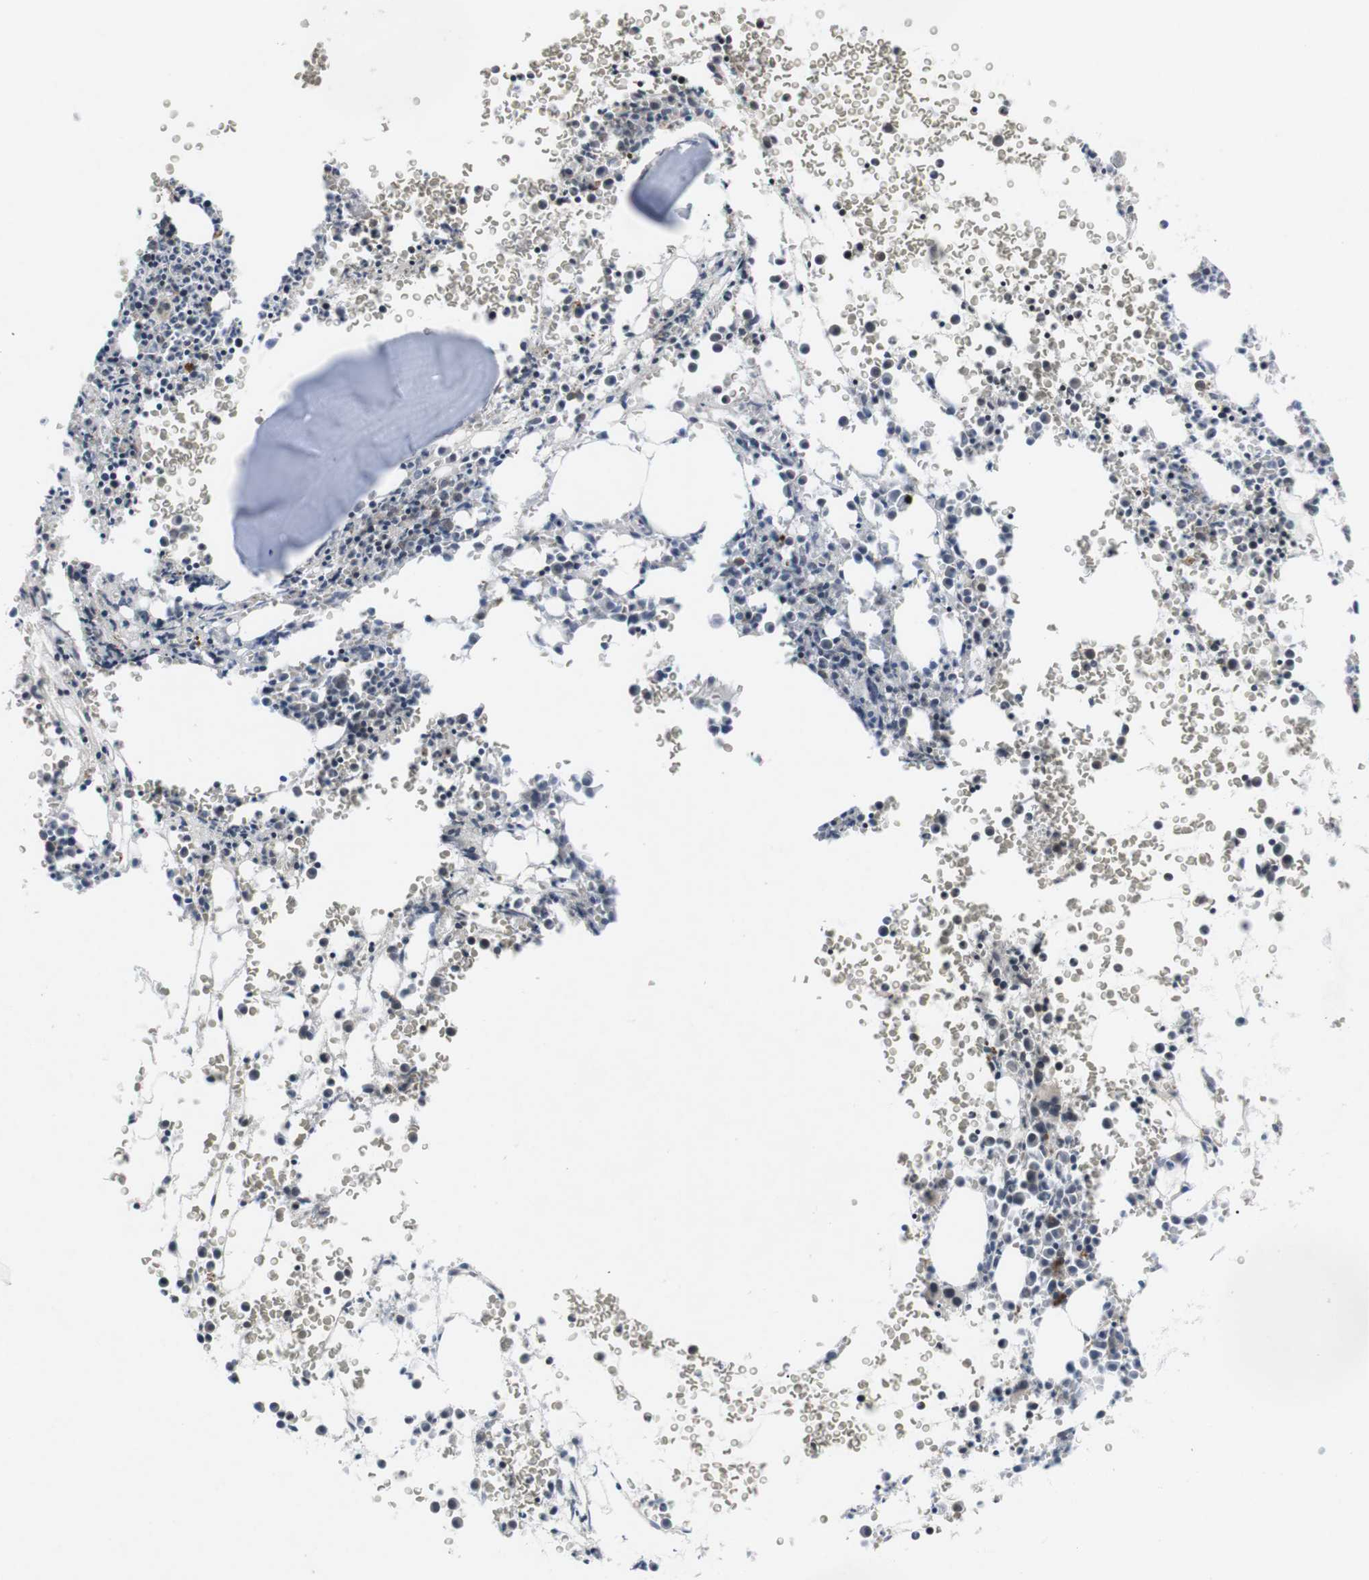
{"staining": {"intensity": "moderate", "quantity": "<25%", "location": "nuclear"}, "tissue": "bone marrow", "cell_type": "Hematopoietic cells", "image_type": "normal", "snomed": [{"axis": "morphology", "description": "Normal tissue, NOS"}, {"axis": "morphology", "description": "Inflammation, NOS"}, {"axis": "topography", "description": "Bone marrow"}], "caption": "Human bone marrow stained for a protein (brown) demonstrates moderate nuclear positive positivity in approximately <25% of hematopoietic cells.", "gene": "NECTIN1", "patient": {"sex": "female", "age": 56}}